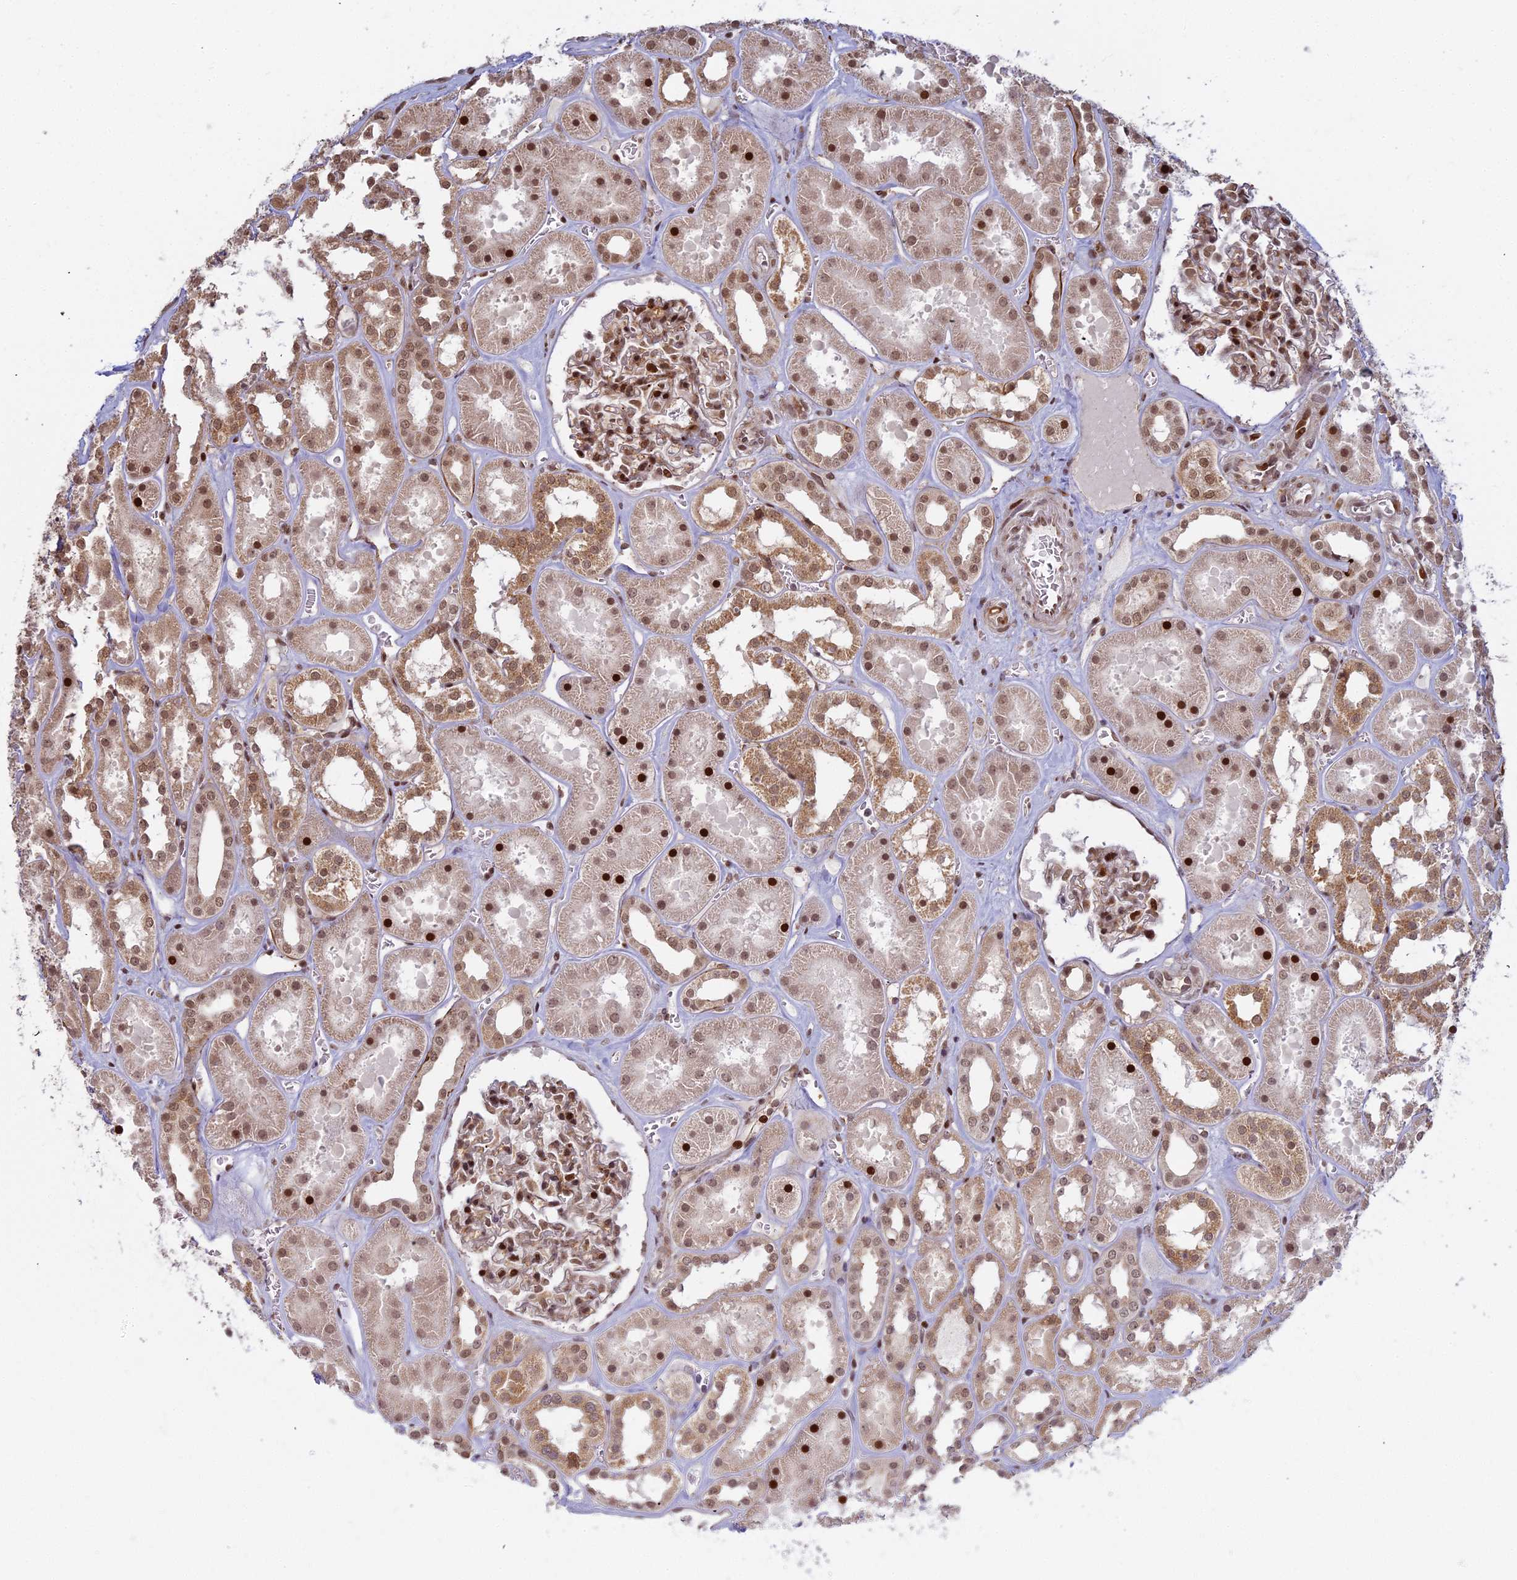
{"staining": {"intensity": "moderate", "quantity": ">75%", "location": "cytoplasmic/membranous,nuclear"}, "tissue": "kidney", "cell_type": "Cells in glomeruli", "image_type": "normal", "snomed": [{"axis": "morphology", "description": "Normal tissue, NOS"}, {"axis": "topography", "description": "Kidney"}], "caption": "IHC micrograph of unremarkable kidney stained for a protein (brown), which shows medium levels of moderate cytoplasmic/membranous,nuclear expression in approximately >75% of cells in glomeruli.", "gene": "ABCA2", "patient": {"sex": "female", "age": 41}}